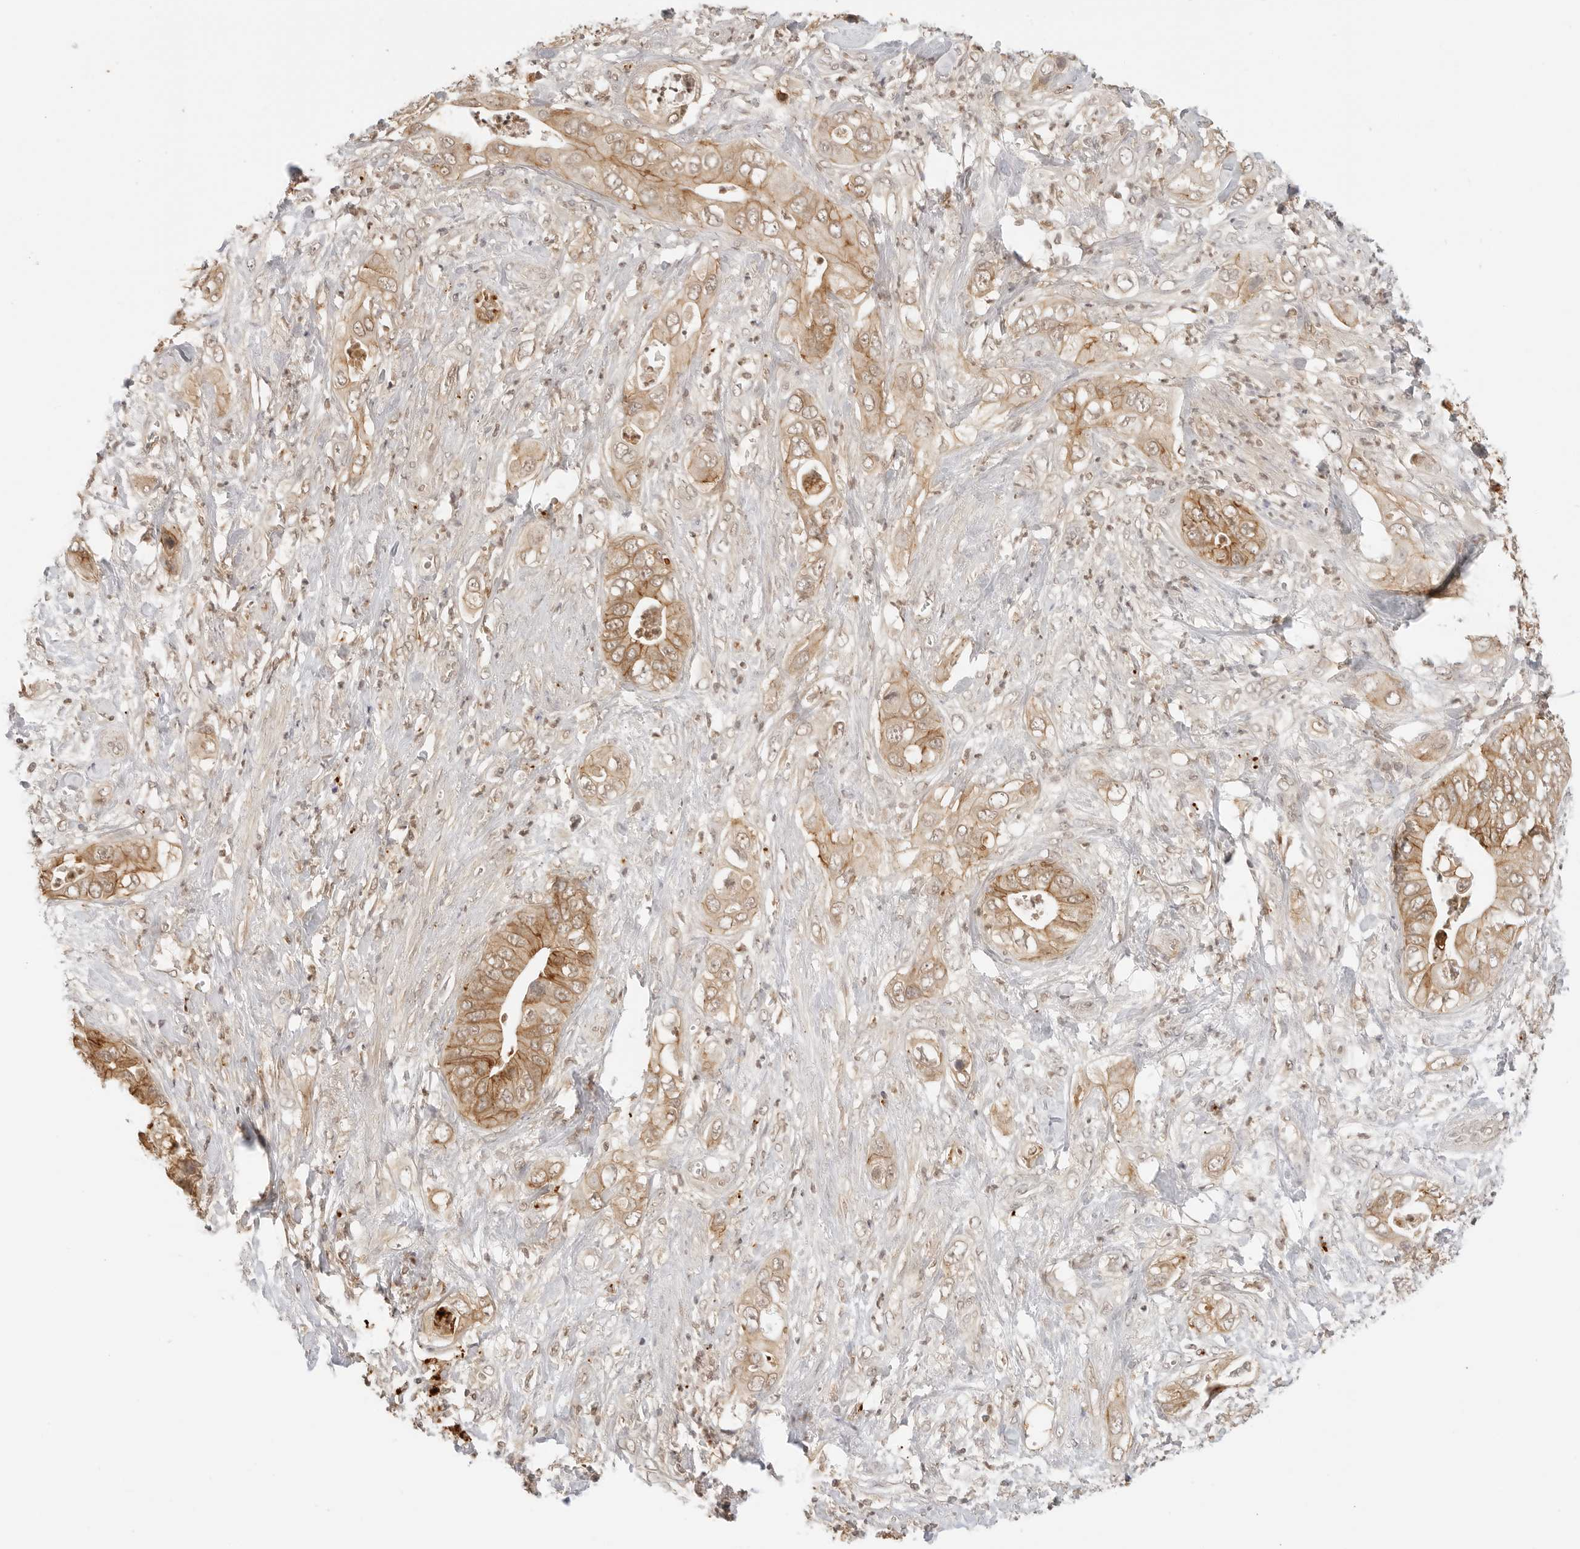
{"staining": {"intensity": "moderate", "quantity": ">75%", "location": "cytoplasmic/membranous"}, "tissue": "pancreatic cancer", "cell_type": "Tumor cells", "image_type": "cancer", "snomed": [{"axis": "morphology", "description": "Adenocarcinoma, NOS"}, {"axis": "topography", "description": "Pancreas"}], "caption": "This micrograph shows adenocarcinoma (pancreatic) stained with IHC to label a protein in brown. The cytoplasmic/membranous of tumor cells show moderate positivity for the protein. Nuclei are counter-stained blue.", "gene": "EPHA1", "patient": {"sex": "female", "age": 78}}